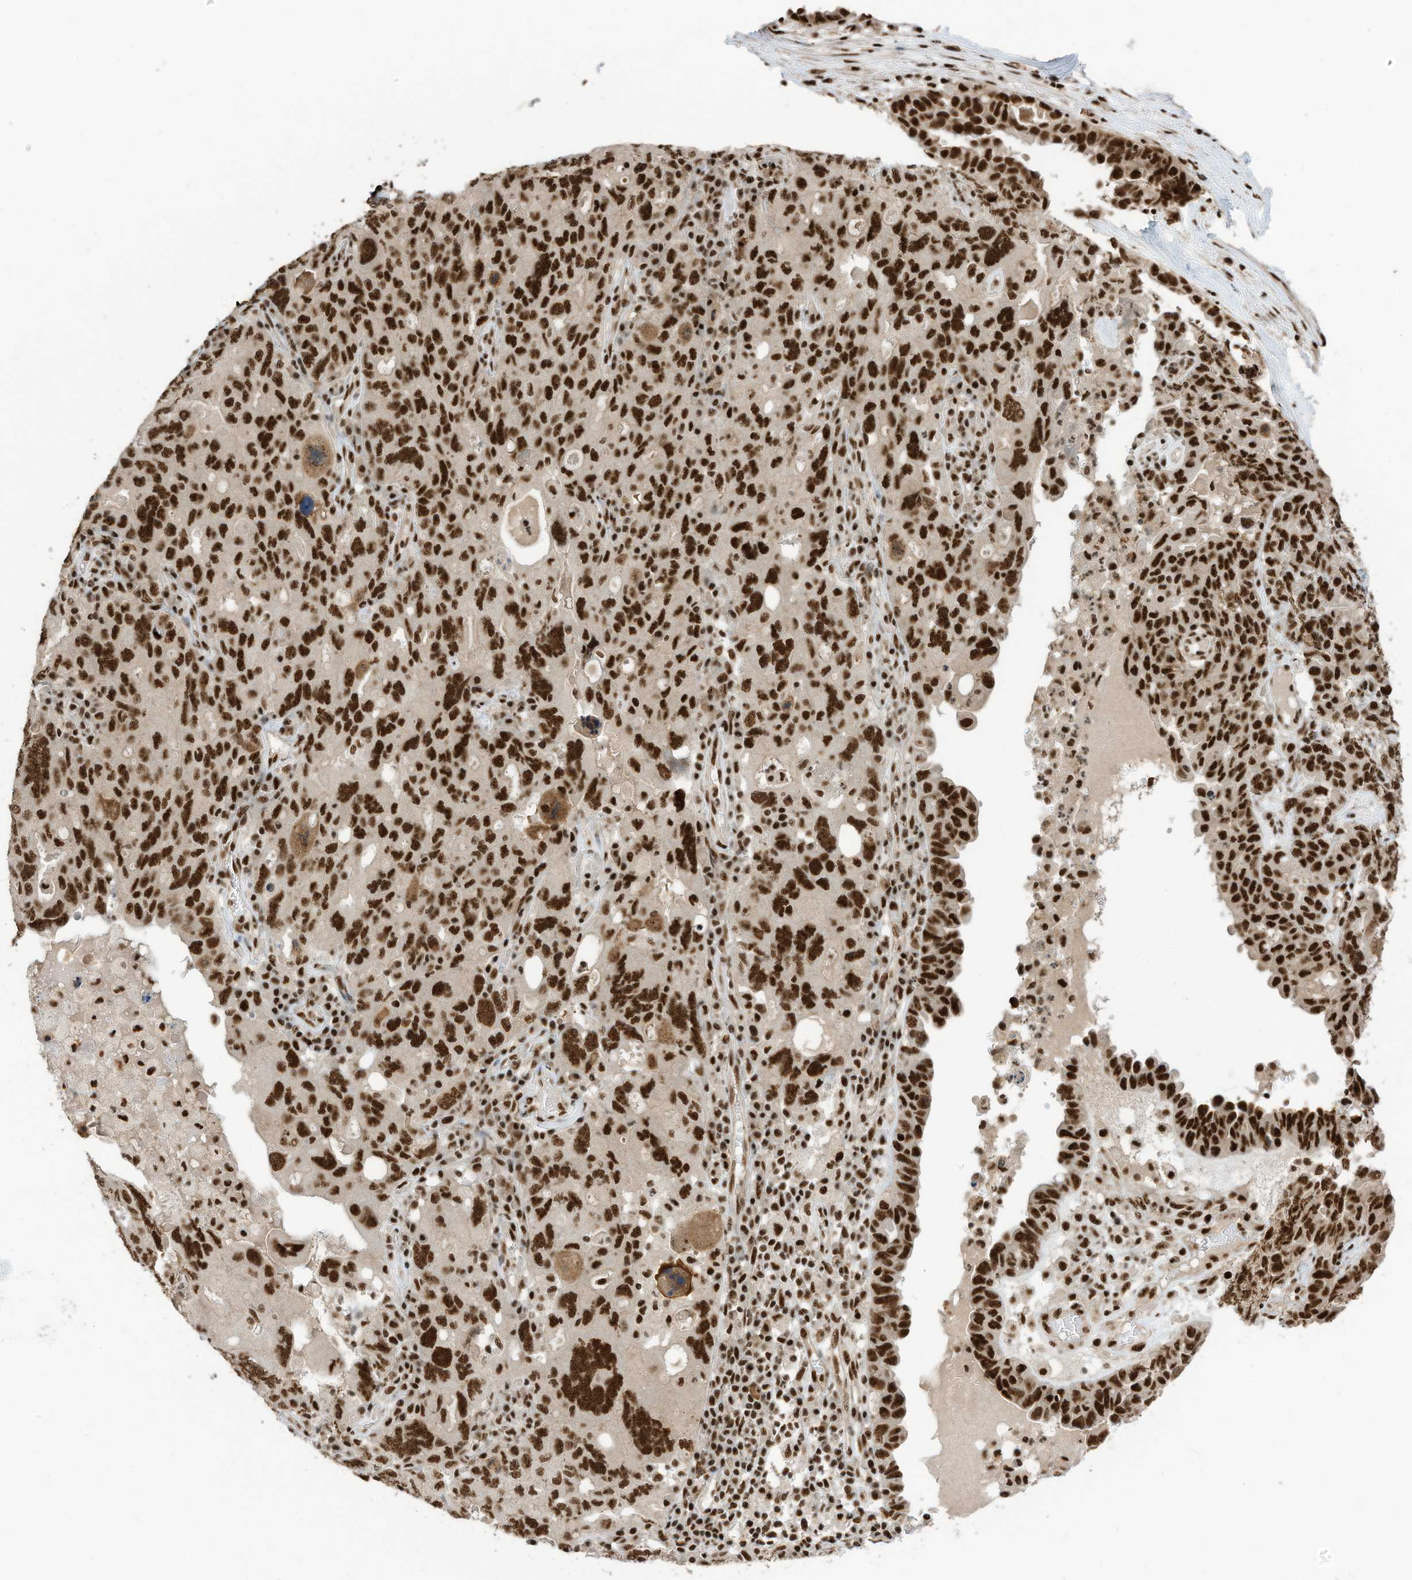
{"staining": {"intensity": "strong", "quantity": ">75%", "location": "nuclear"}, "tissue": "ovarian cancer", "cell_type": "Tumor cells", "image_type": "cancer", "snomed": [{"axis": "morphology", "description": "Carcinoma, endometroid"}, {"axis": "topography", "description": "Ovary"}], "caption": "The image exhibits staining of ovarian endometroid carcinoma, revealing strong nuclear protein staining (brown color) within tumor cells. Immunohistochemistry (ihc) stains the protein in brown and the nuclei are stained blue.", "gene": "SF3A3", "patient": {"sex": "female", "age": 62}}